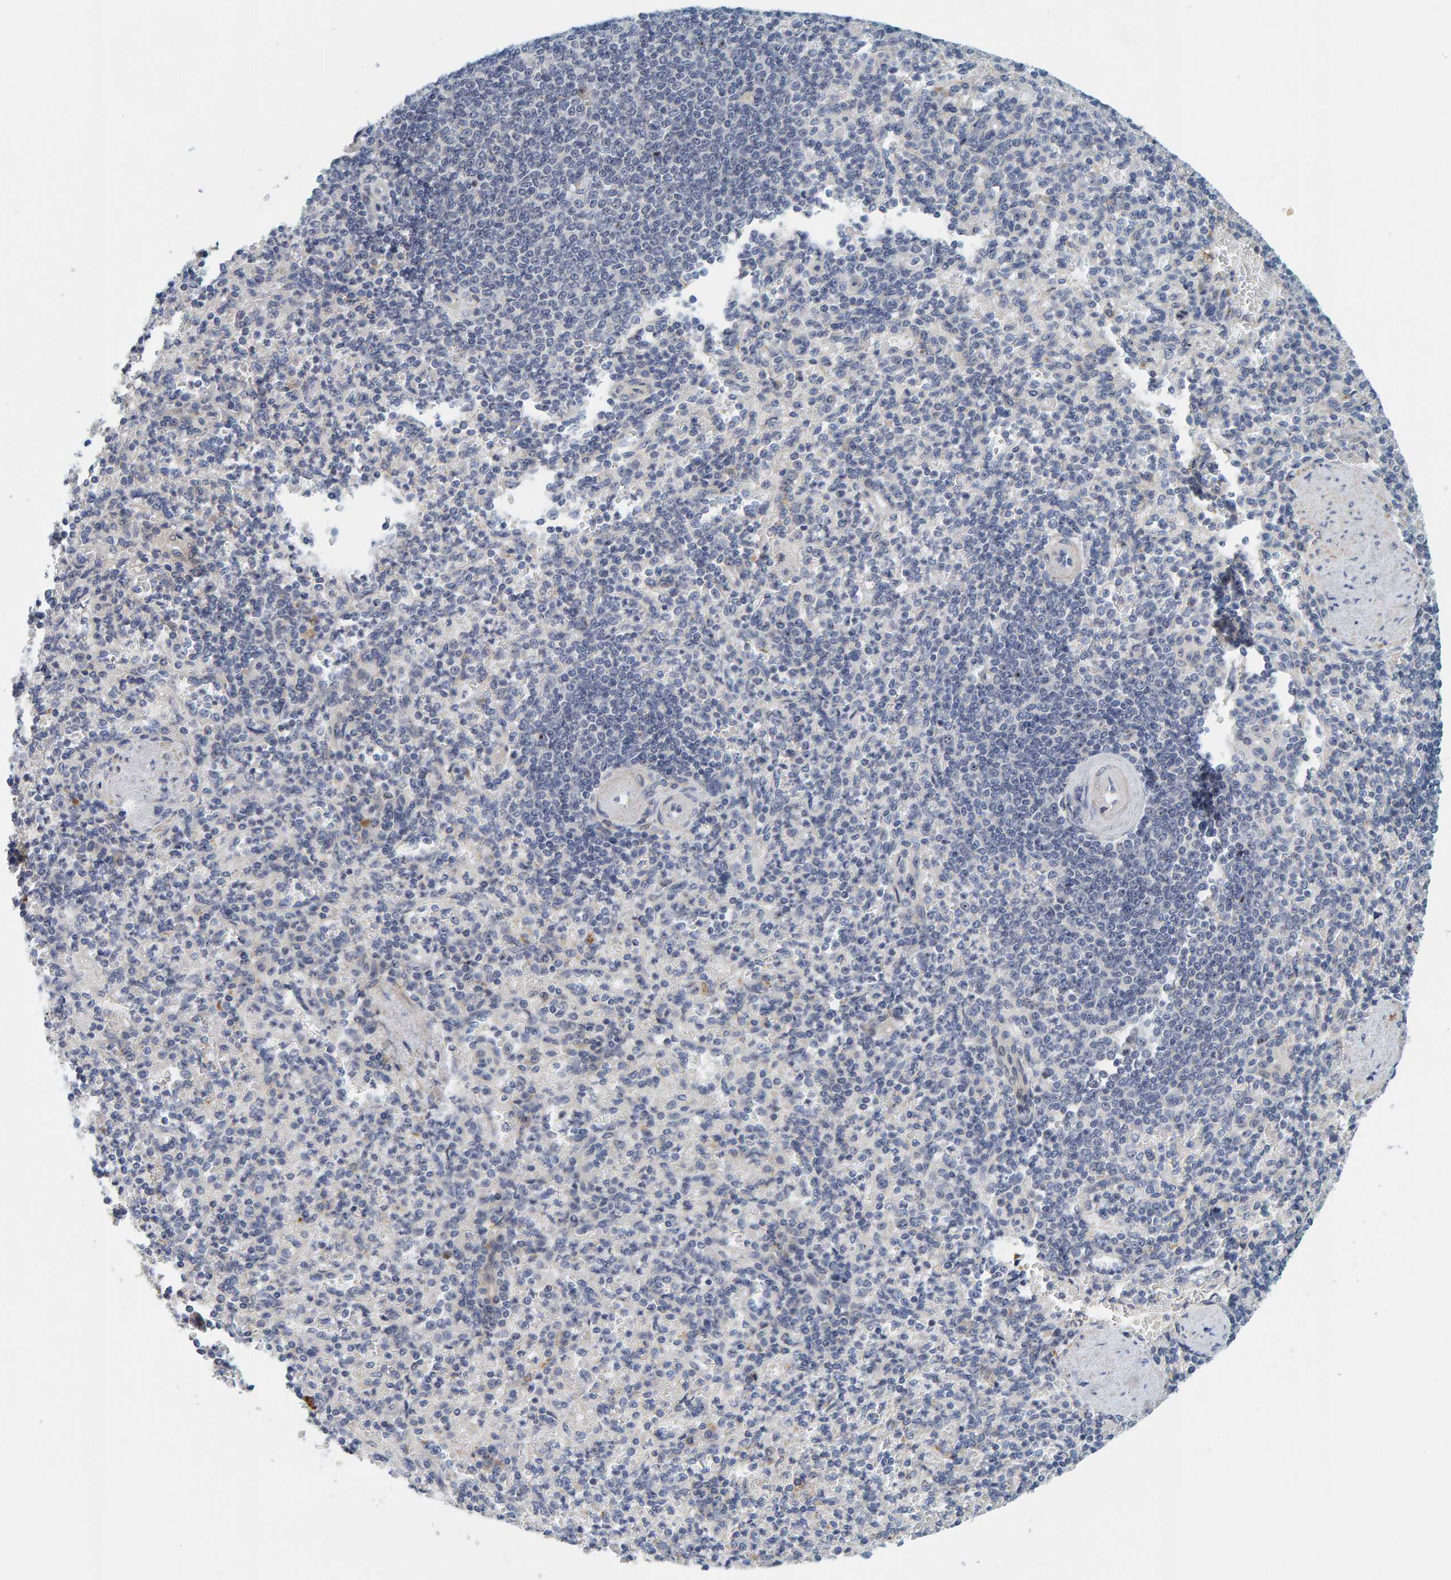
{"staining": {"intensity": "negative", "quantity": "none", "location": "none"}, "tissue": "spleen", "cell_type": "Cells in red pulp", "image_type": "normal", "snomed": [{"axis": "morphology", "description": "Normal tissue, NOS"}, {"axis": "topography", "description": "Spleen"}], "caption": "IHC of benign spleen shows no staining in cells in red pulp.", "gene": "NOL11", "patient": {"sex": "female", "age": 74}}